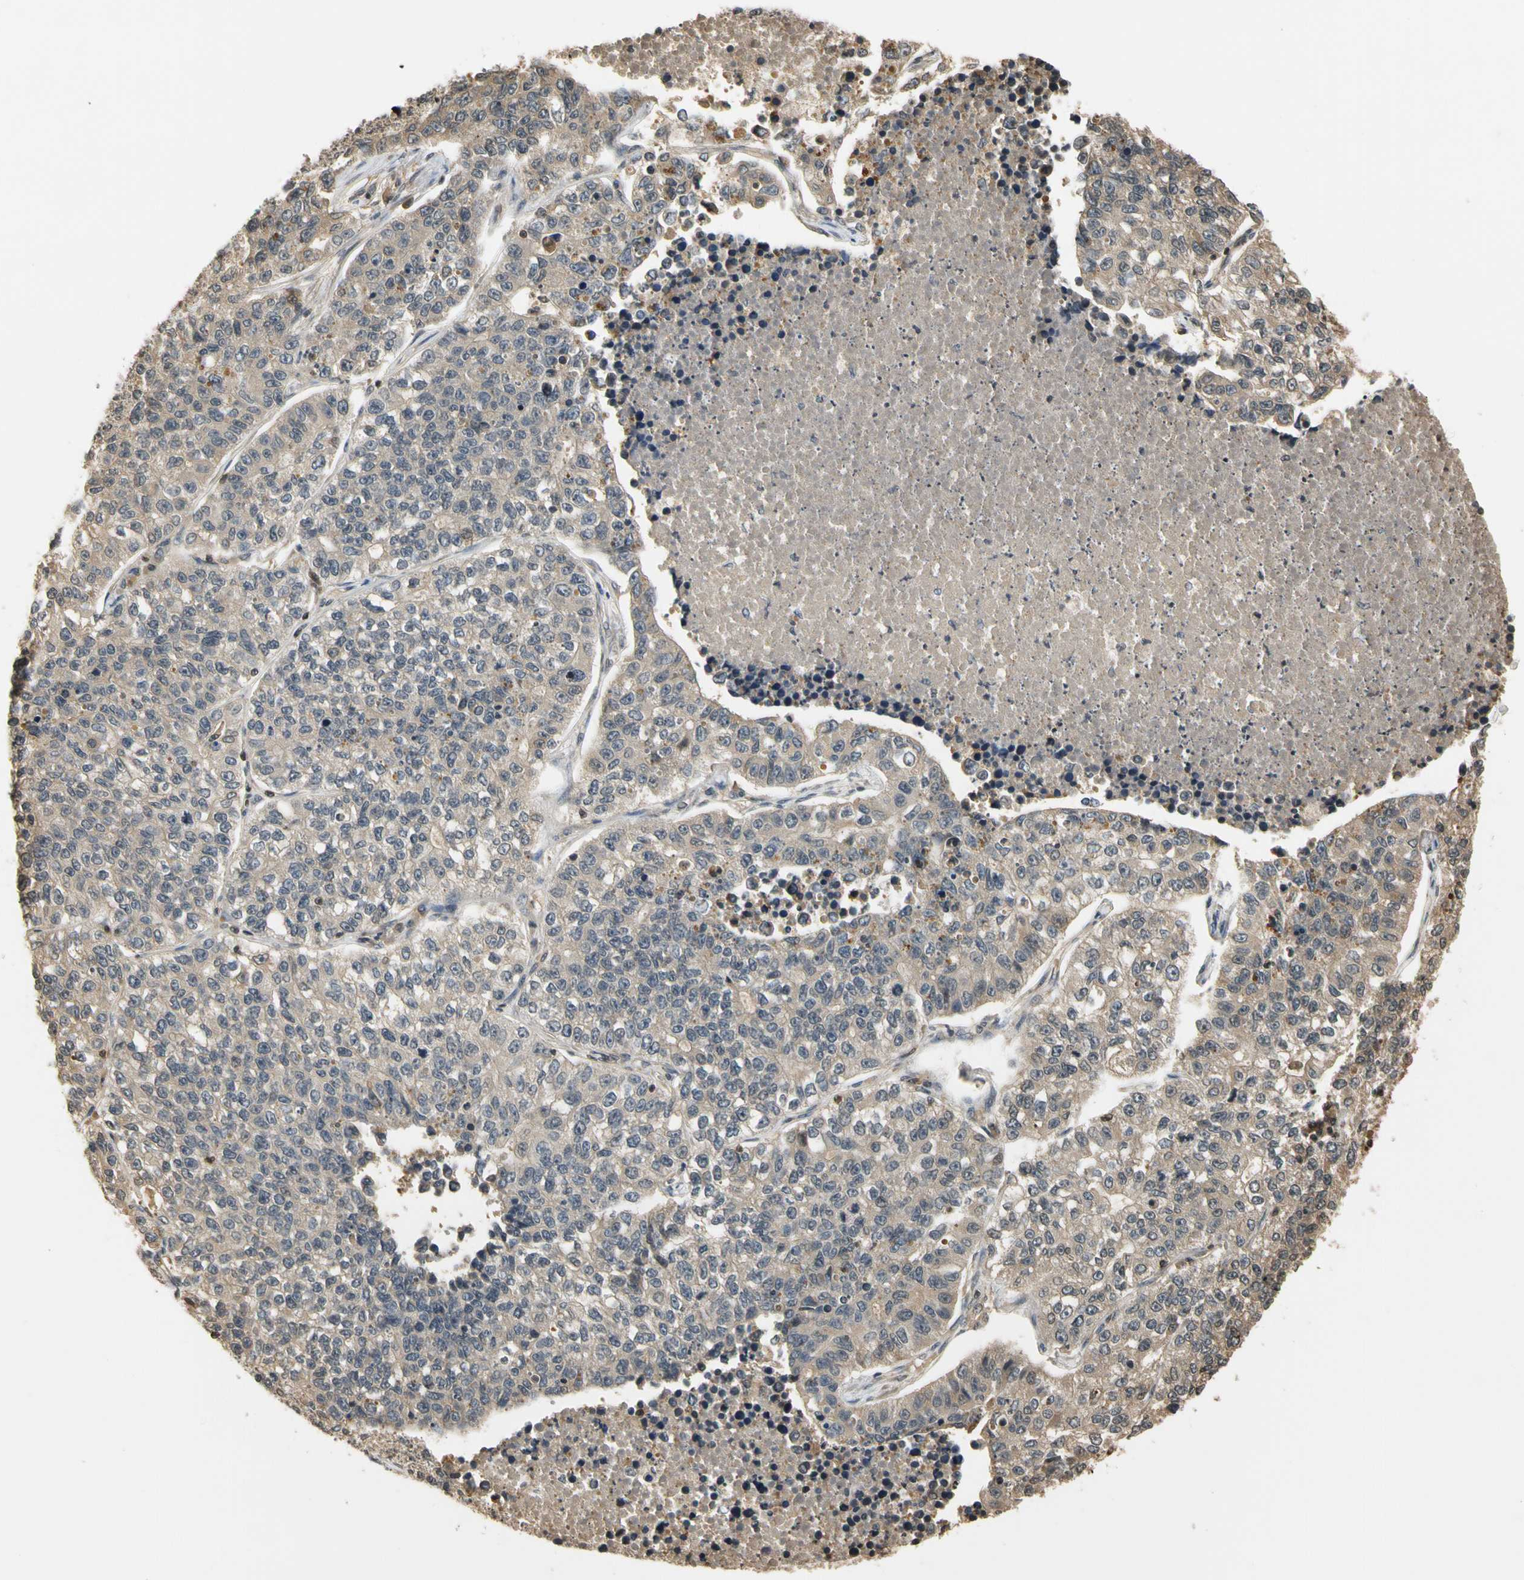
{"staining": {"intensity": "weak", "quantity": ">75%", "location": "cytoplasmic/membranous"}, "tissue": "lung cancer", "cell_type": "Tumor cells", "image_type": "cancer", "snomed": [{"axis": "morphology", "description": "Adenocarcinoma, NOS"}, {"axis": "topography", "description": "Lung"}], "caption": "Brown immunohistochemical staining in human lung cancer (adenocarcinoma) exhibits weak cytoplasmic/membranous staining in approximately >75% of tumor cells. (DAB IHC, brown staining for protein, blue staining for nuclei).", "gene": "SOD1", "patient": {"sex": "male", "age": 49}}